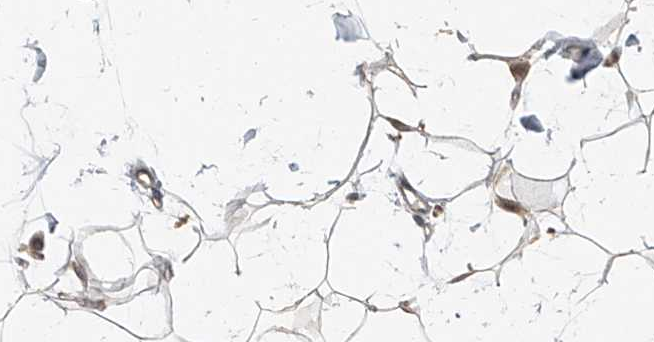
{"staining": {"intensity": "weak", "quantity": ">75%", "location": "cytoplasmic/membranous"}, "tissue": "adipose tissue", "cell_type": "Adipocytes", "image_type": "normal", "snomed": [{"axis": "morphology", "description": "Normal tissue, NOS"}, {"axis": "topography", "description": "Breast"}], "caption": "Immunohistochemistry (IHC) micrograph of normal adipose tissue stained for a protein (brown), which displays low levels of weak cytoplasmic/membranous expression in approximately >75% of adipocytes.", "gene": "CHRNA7", "patient": {"sex": "female", "age": 23}}